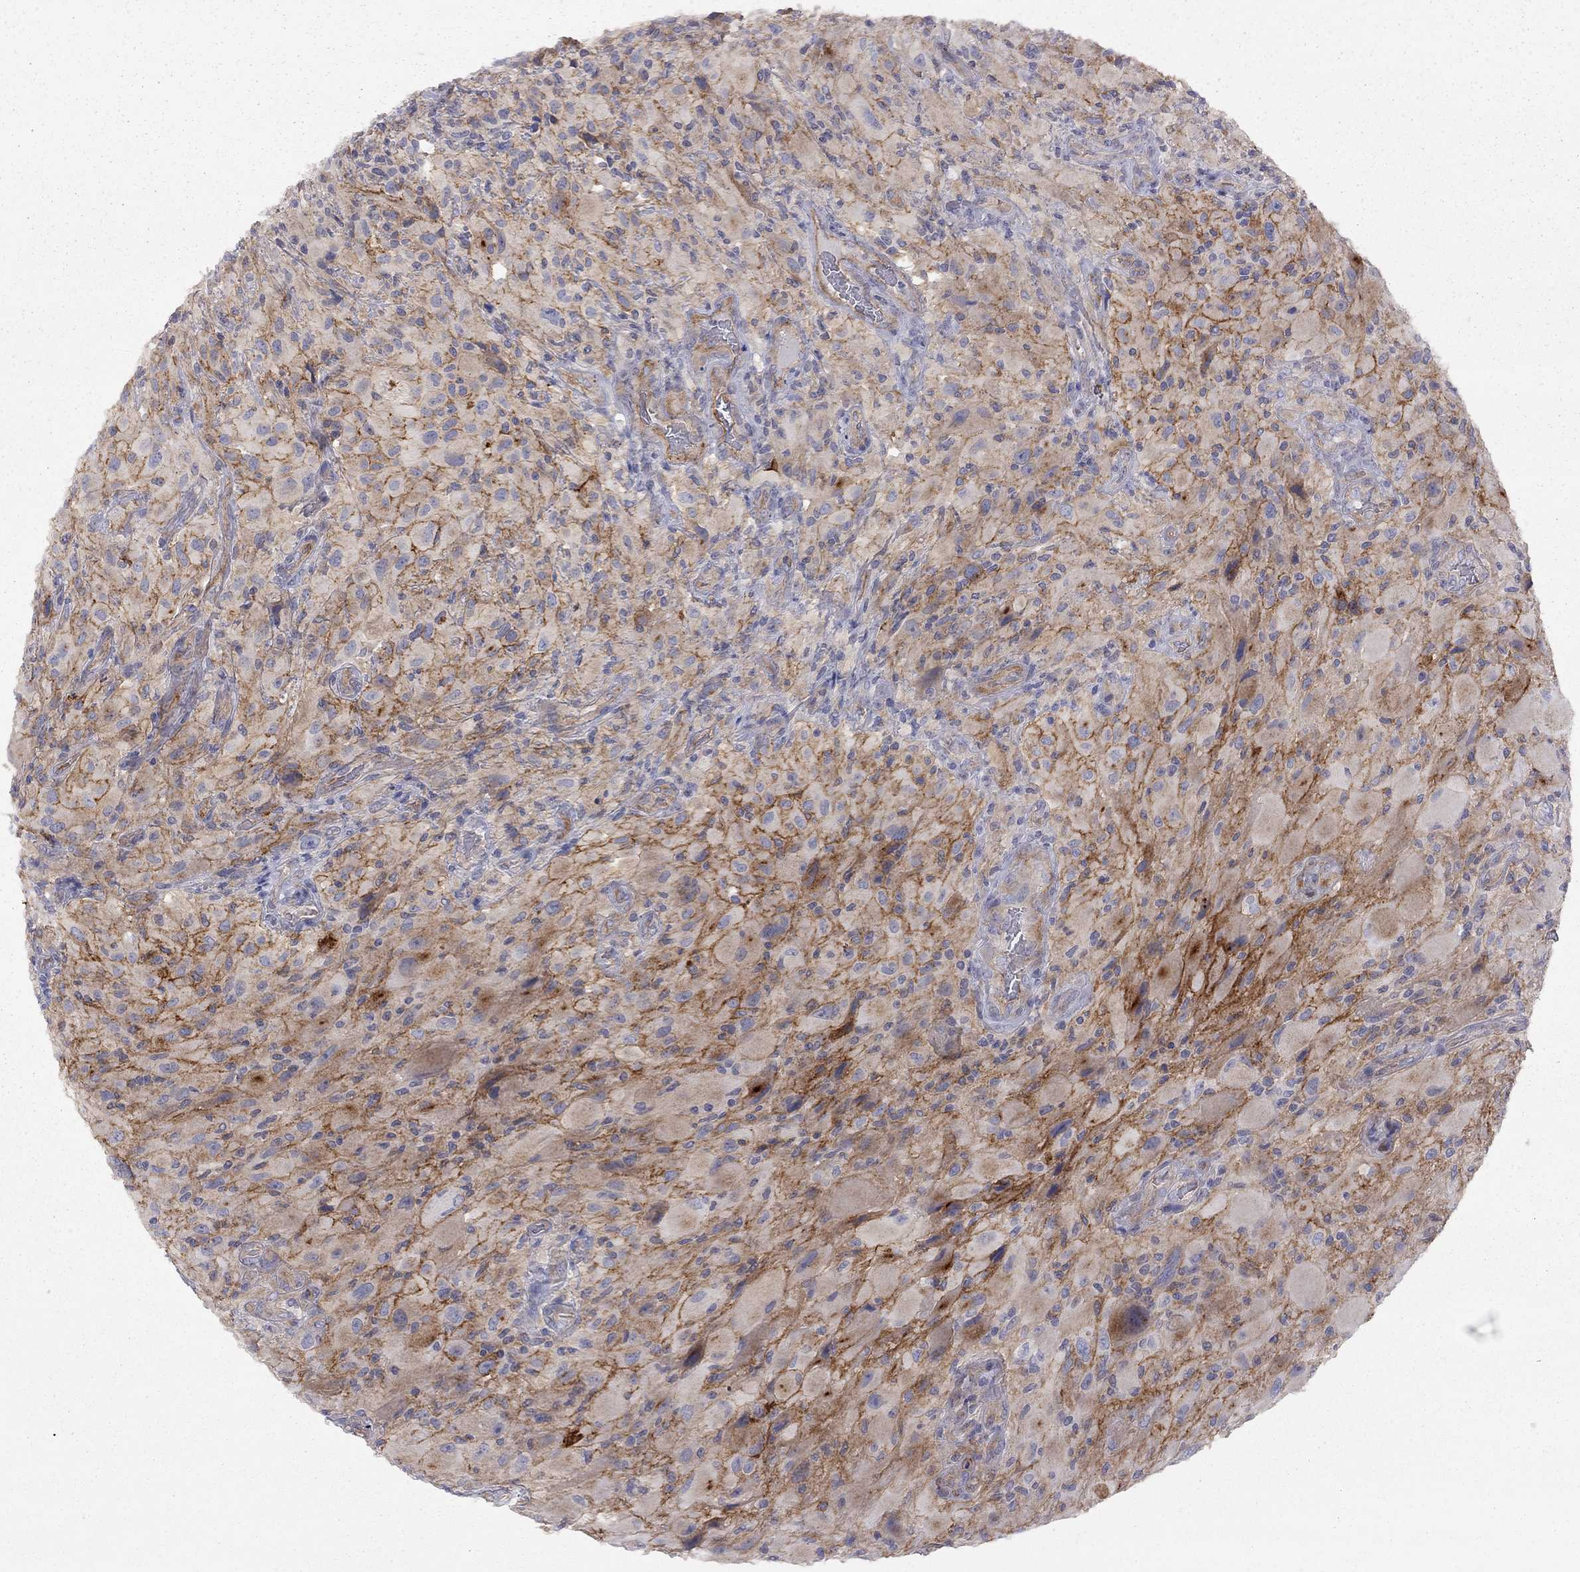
{"staining": {"intensity": "strong", "quantity": "<25%", "location": "cytoplasmic/membranous"}, "tissue": "glioma", "cell_type": "Tumor cells", "image_type": "cancer", "snomed": [{"axis": "morphology", "description": "Glioma, malignant, High grade"}, {"axis": "topography", "description": "Cerebral cortex"}], "caption": "Immunohistochemical staining of malignant high-grade glioma exhibits strong cytoplasmic/membranous protein expression in approximately <25% of tumor cells.", "gene": "GPRC5B", "patient": {"sex": "male", "age": 35}}